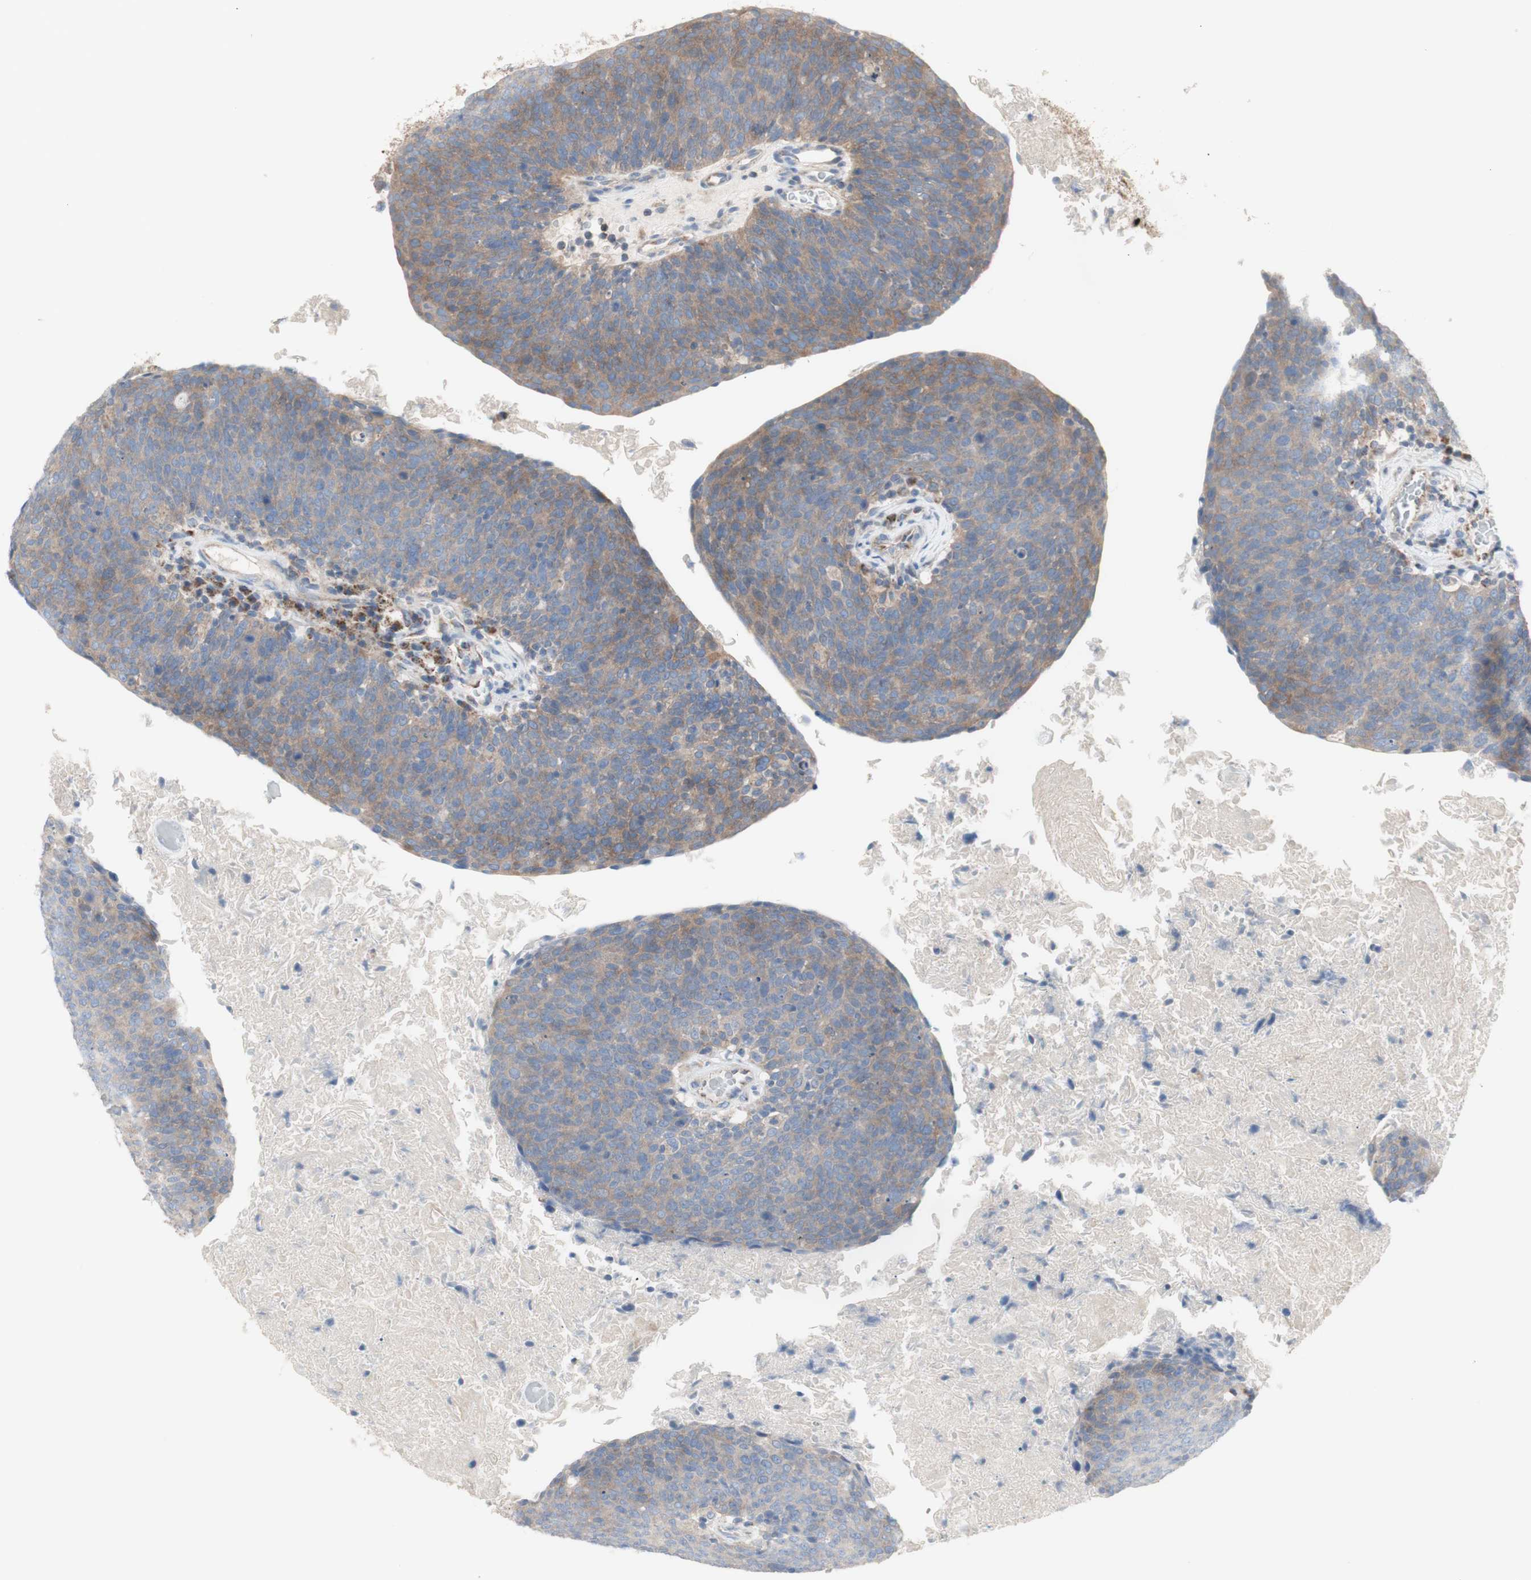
{"staining": {"intensity": "weak", "quantity": "25%-75%", "location": "cytoplasmic/membranous"}, "tissue": "head and neck cancer", "cell_type": "Tumor cells", "image_type": "cancer", "snomed": [{"axis": "morphology", "description": "Squamous cell carcinoma, NOS"}, {"axis": "morphology", "description": "Squamous cell carcinoma, metastatic, NOS"}, {"axis": "topography", "description": "Lymph node"}, {"axis": "topography", "description": "Head-Neck"}], "caption": "Human head and neck cancer (metastatic squamous cell carcinoma) stained with a brown dye reveals weak cytoplasmic/membranous positive positivity in about 25%-75% of tumor cells.", "gene": "C3orf52", "patient": {"sex": "male", "age": 62}}